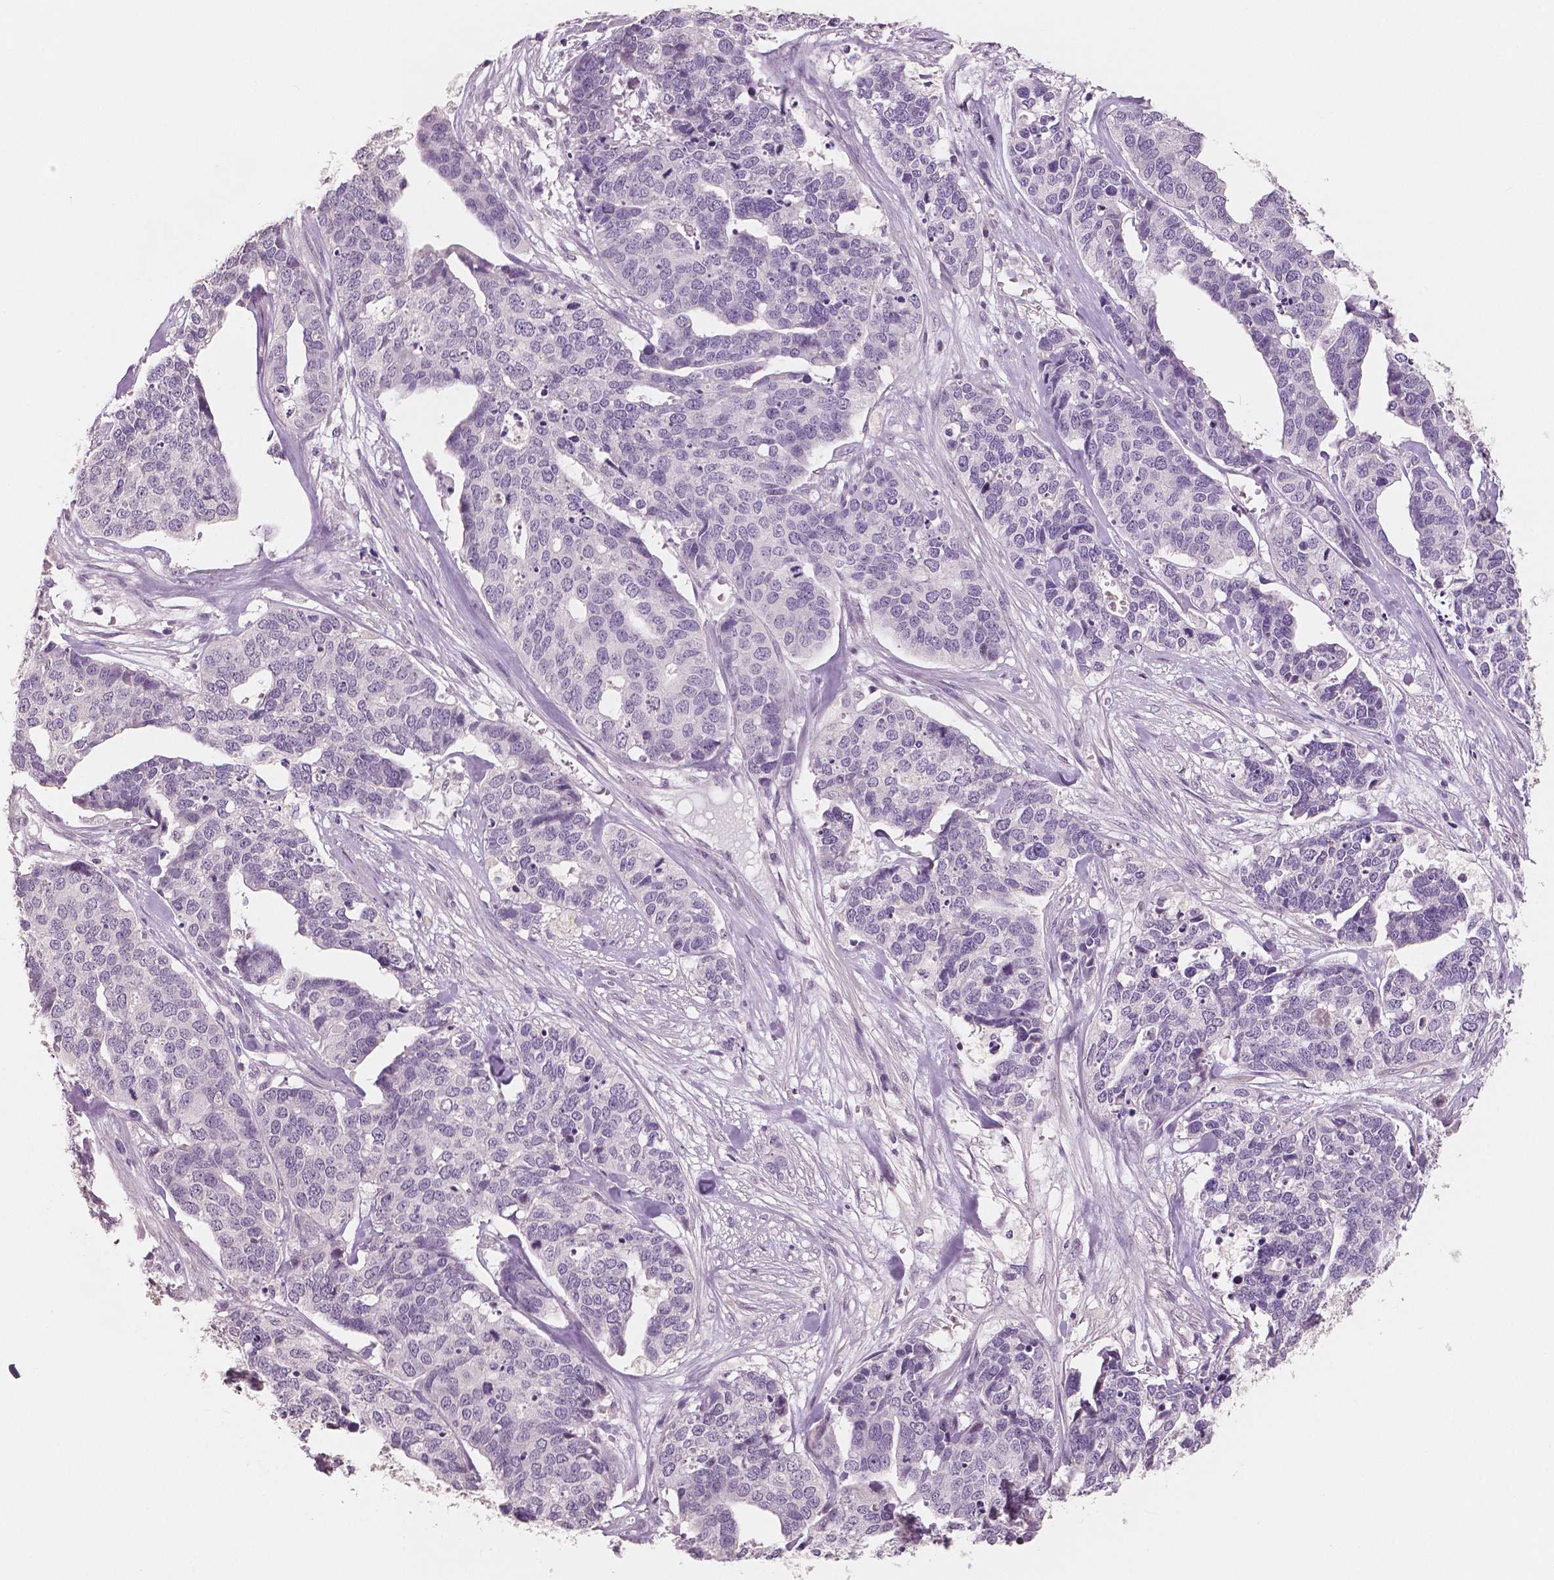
{"staining": {"intensity": "negative", "quantity": "none", "location": "none"}, "tissue": "ovarian cancer", "cell_type": "Tumor cells", "image_type": "cancer", "snomed": [{"axis": "morphology", "description": "Carcinoma, endometroid"}, {"axis": "topography", "description": "Ovary"}], "caption": "This is an immunohistochemistry (IHC) micrograph of endometroid carcinoma (ovarian). There is no positivity in tumor cells.", "gene": "NECAB1", "patient": {"sex": "female", "age": 65}}